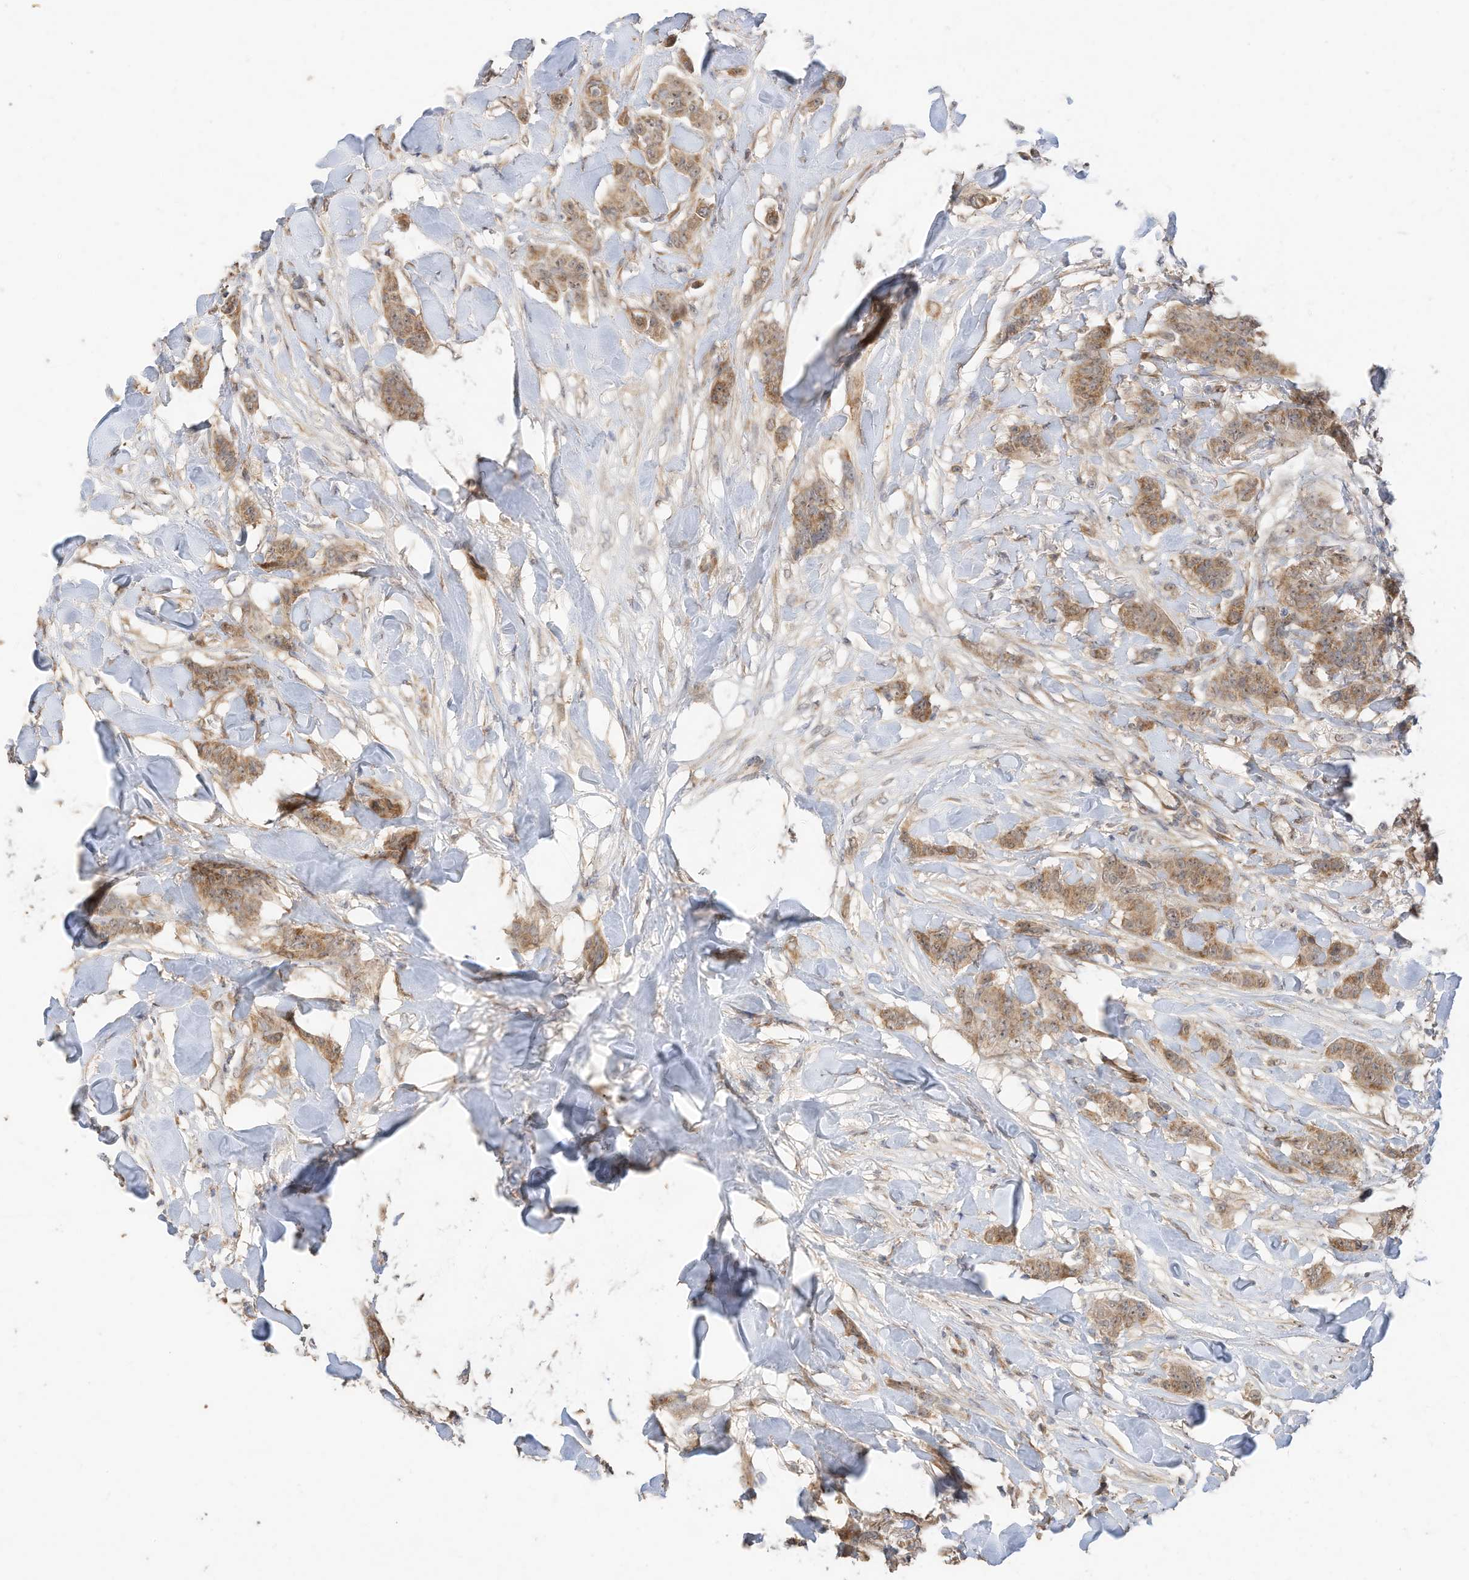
{"staining": {"intensity": "moderate", "quantity": ">75%", "location": "cytoplasmic/membranous"}, "tissue": "breast cancer", "cell_type": "Tumor cells", "image_type": "cancer", "snomed": [{"axis": "morphology", "description": "Duct carcinoma"}, {"axis": "topography", "description": "Breast"}], "caption": "A micrograph of breast cancer stained for a protein reveals moderate cytoplasmic/membranous brown staining in tumor cells.", "gene": "CAGE1", "patient": {"sex": "female", "age": 40}}